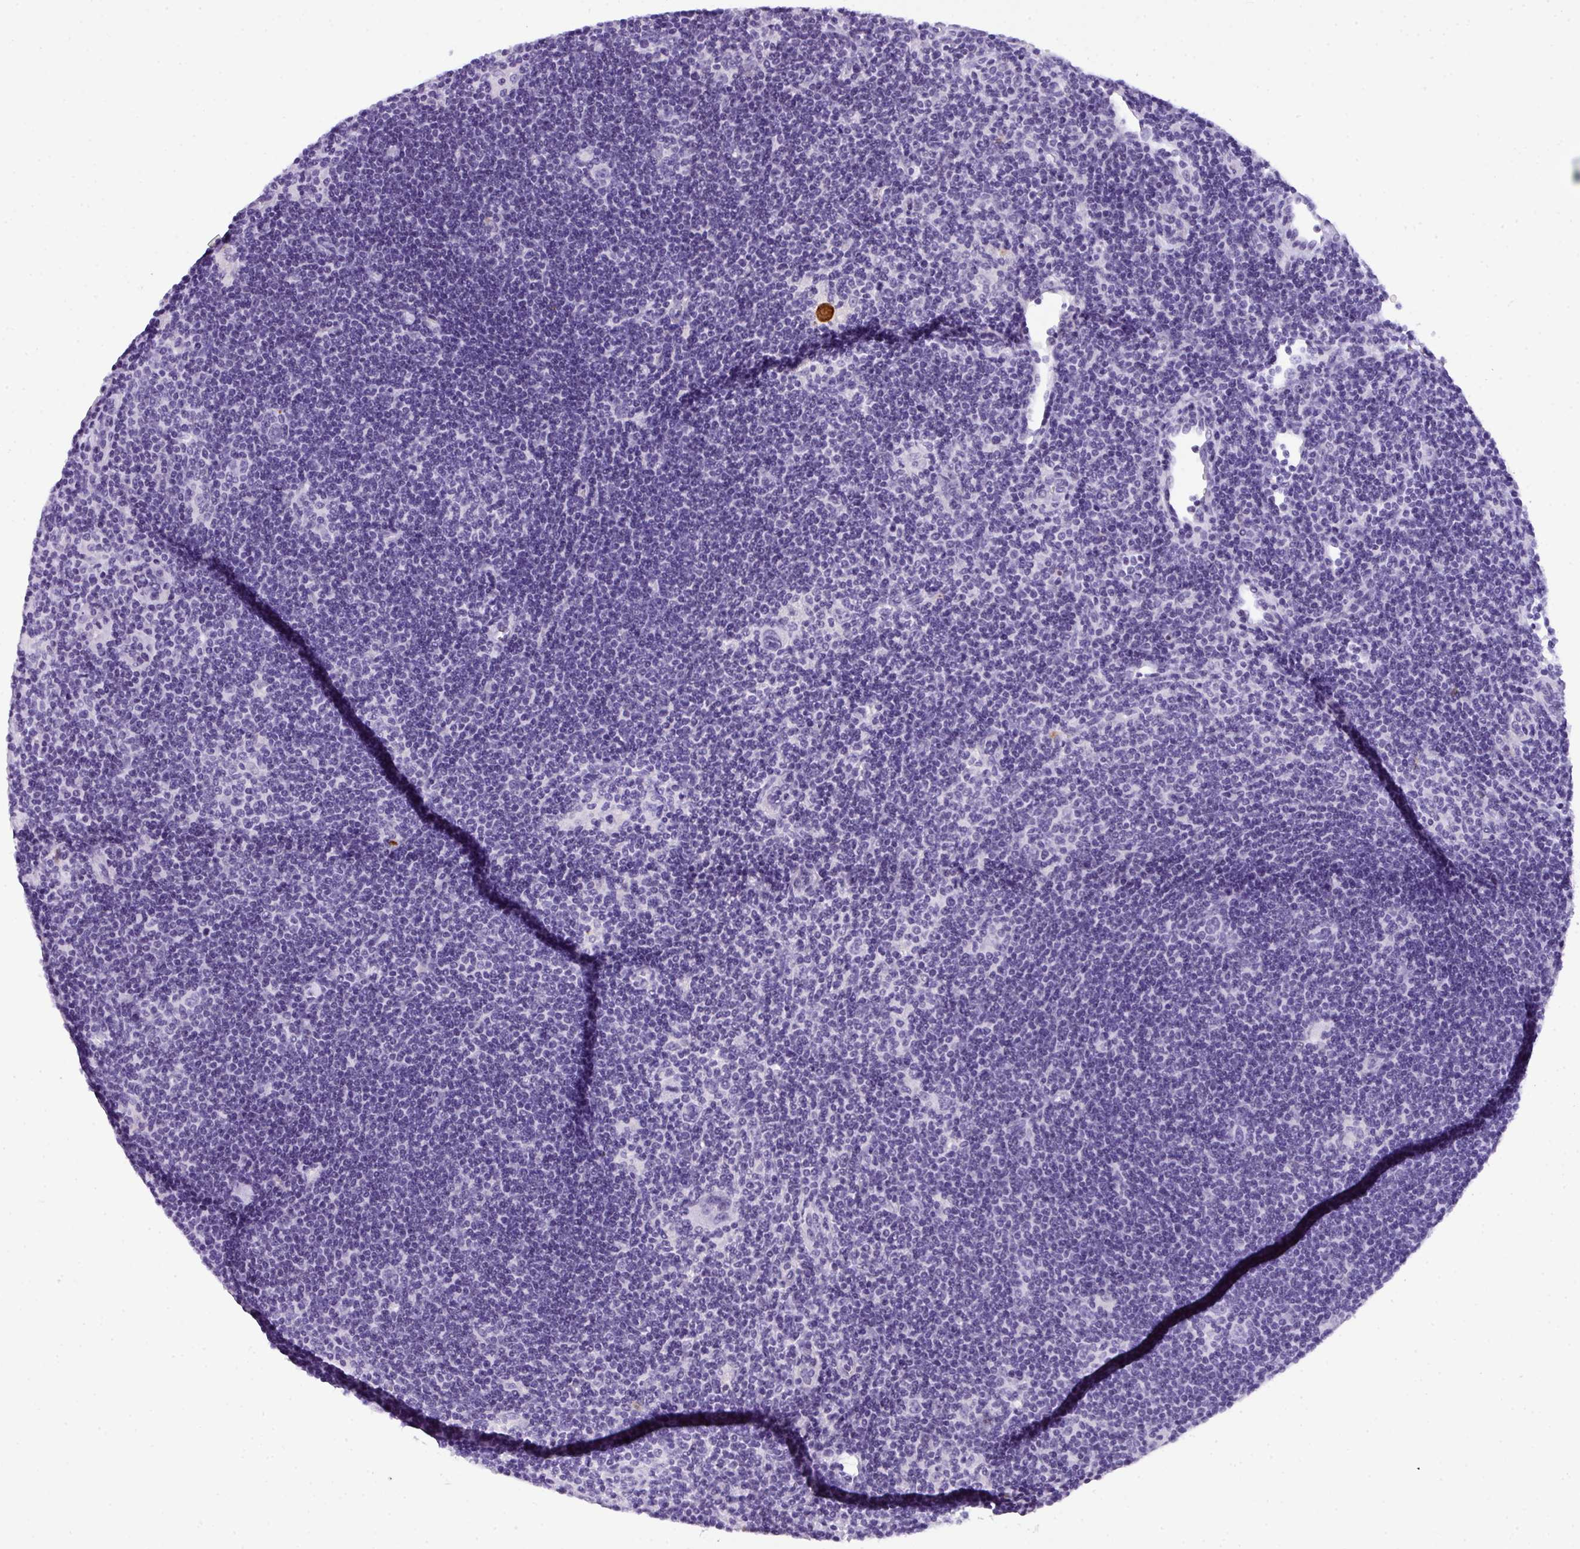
{"staining": {"intensity": "negative", "quantity": "none", "location": "none"}, "tissue": "lymphoma", "cell_type": "Tumor cells", "image_type": "cancer", "snomed": [{"axis": "morphology", "description": "Hodgkin's disease, NOS"}, {"axis": "topography", "description": "Lymph node"}], "caption": "This is a histopathology image of immunohistochemistry (IHC) staining of lymphoma, which shows no positivity in tumor cells.", "gene": "MUC21", "patient": {"sex": "female", "age": 57}}